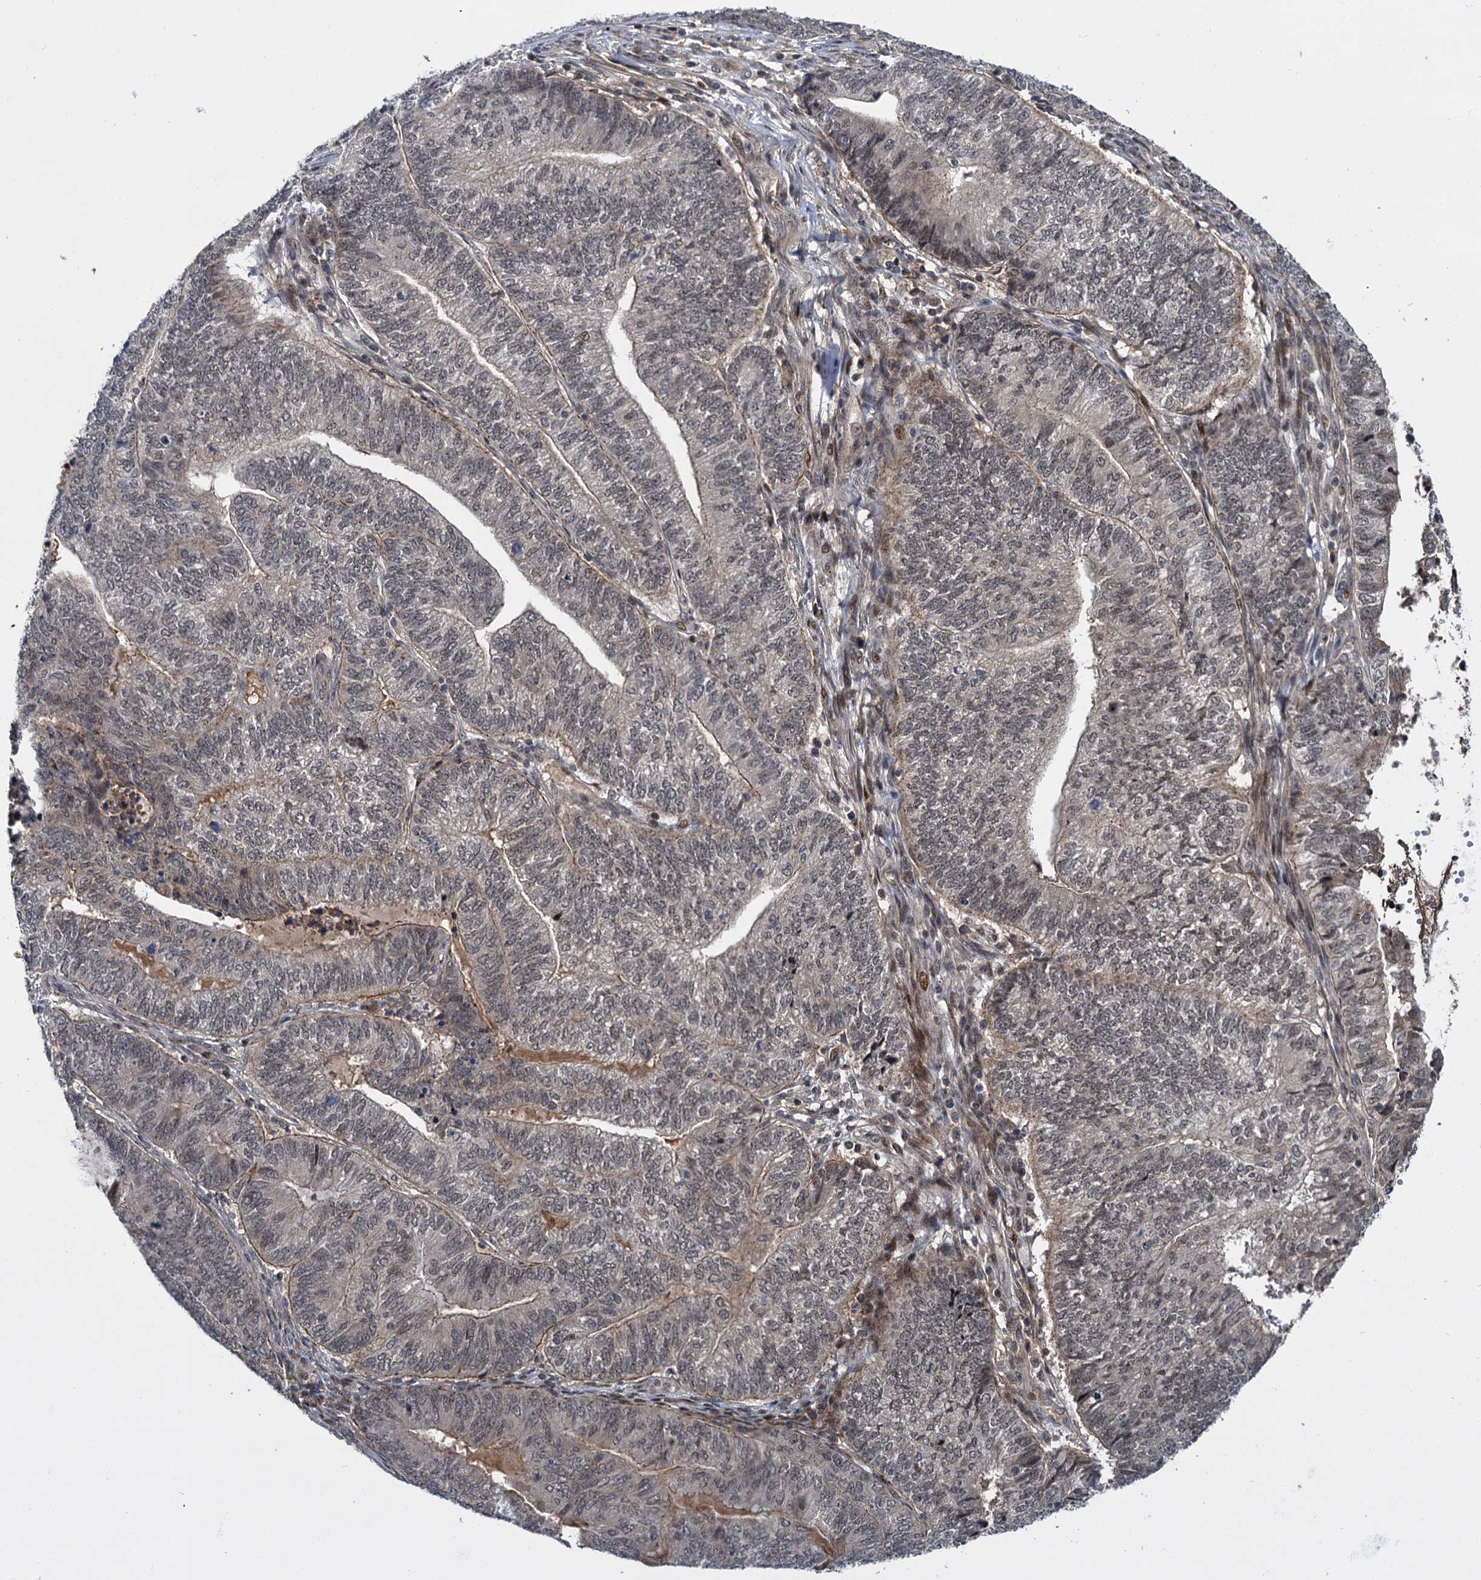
{"staining": {"intensity": "weak", "quantity": "<25%", "location": "cytoplasmic/membranous,nuclear"}, "tissue": "endometrial cancer", "cell_type": "Tumor cells", "image_type": "cancer", "snomed": [{"axis": "morphology", "description": "Adenocarcinoma, NOS"}, {"axis": "topography", "description": "Uterus"}, {"axis": "topography", "description": "Endometrium"}], "caption": "An image of endometrial cancer (adenocarcinoma) stained for a protein reveals no brown staining in tumor cells.", "gene": "MBD6", "patient": {"sex": "female", "age": 70}}